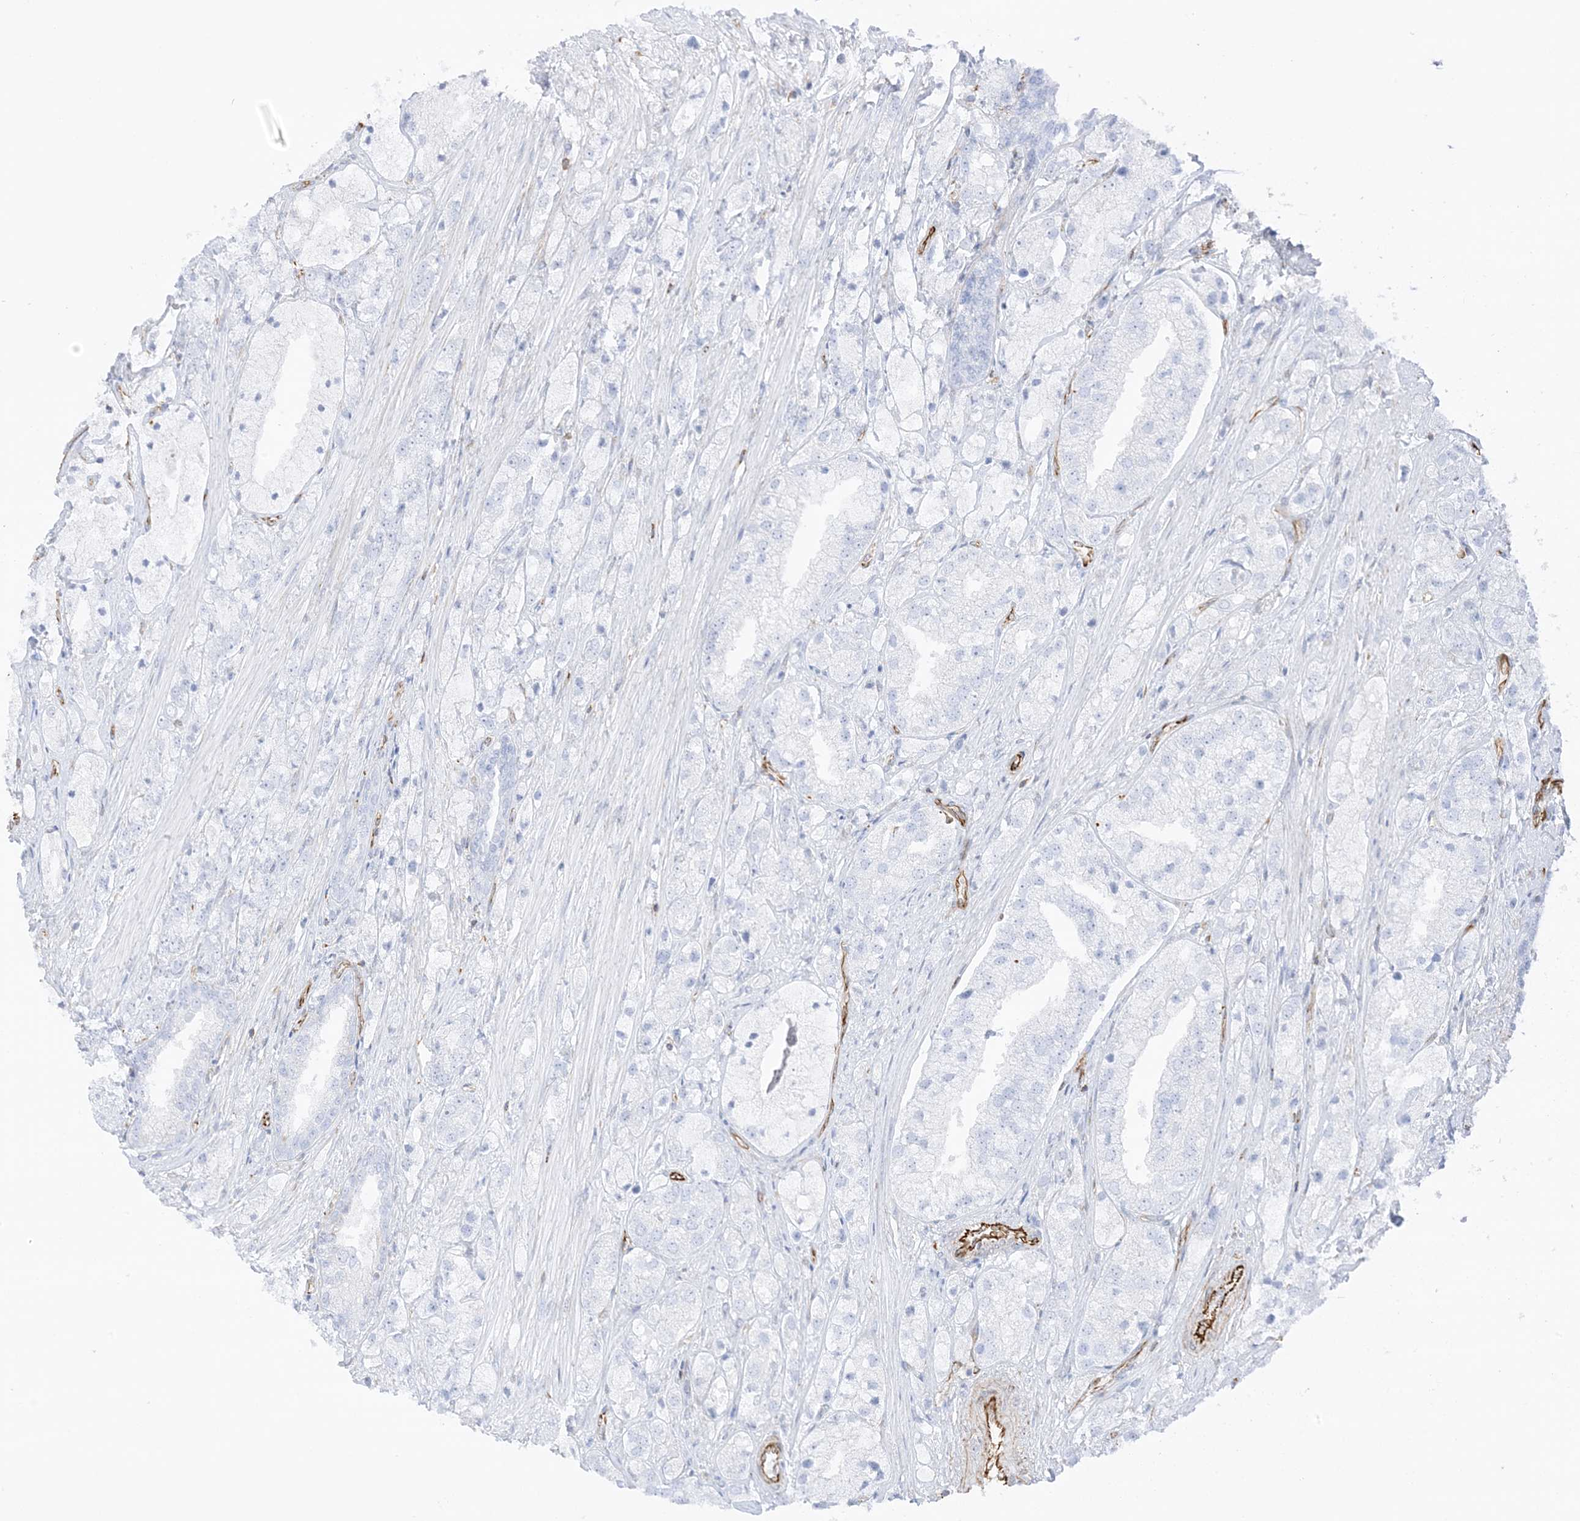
{"staining": {"intensity": "negative", "quantity": "none", "location": "none"}, "tissue": "prostate cancer", "cell_type": "Tumor cells", "image_type": "cancer", "snomed": [{"axis": "morphology", "description": "Adenocarcinoma, High grade"}, {"axis": "topography", "description": "Prostate"}], "caption": "Tumor cells are negative for brown protein staining in prostate cancer.", "gene": "PID1", "patient": {"sex": "male", "age": 50}}